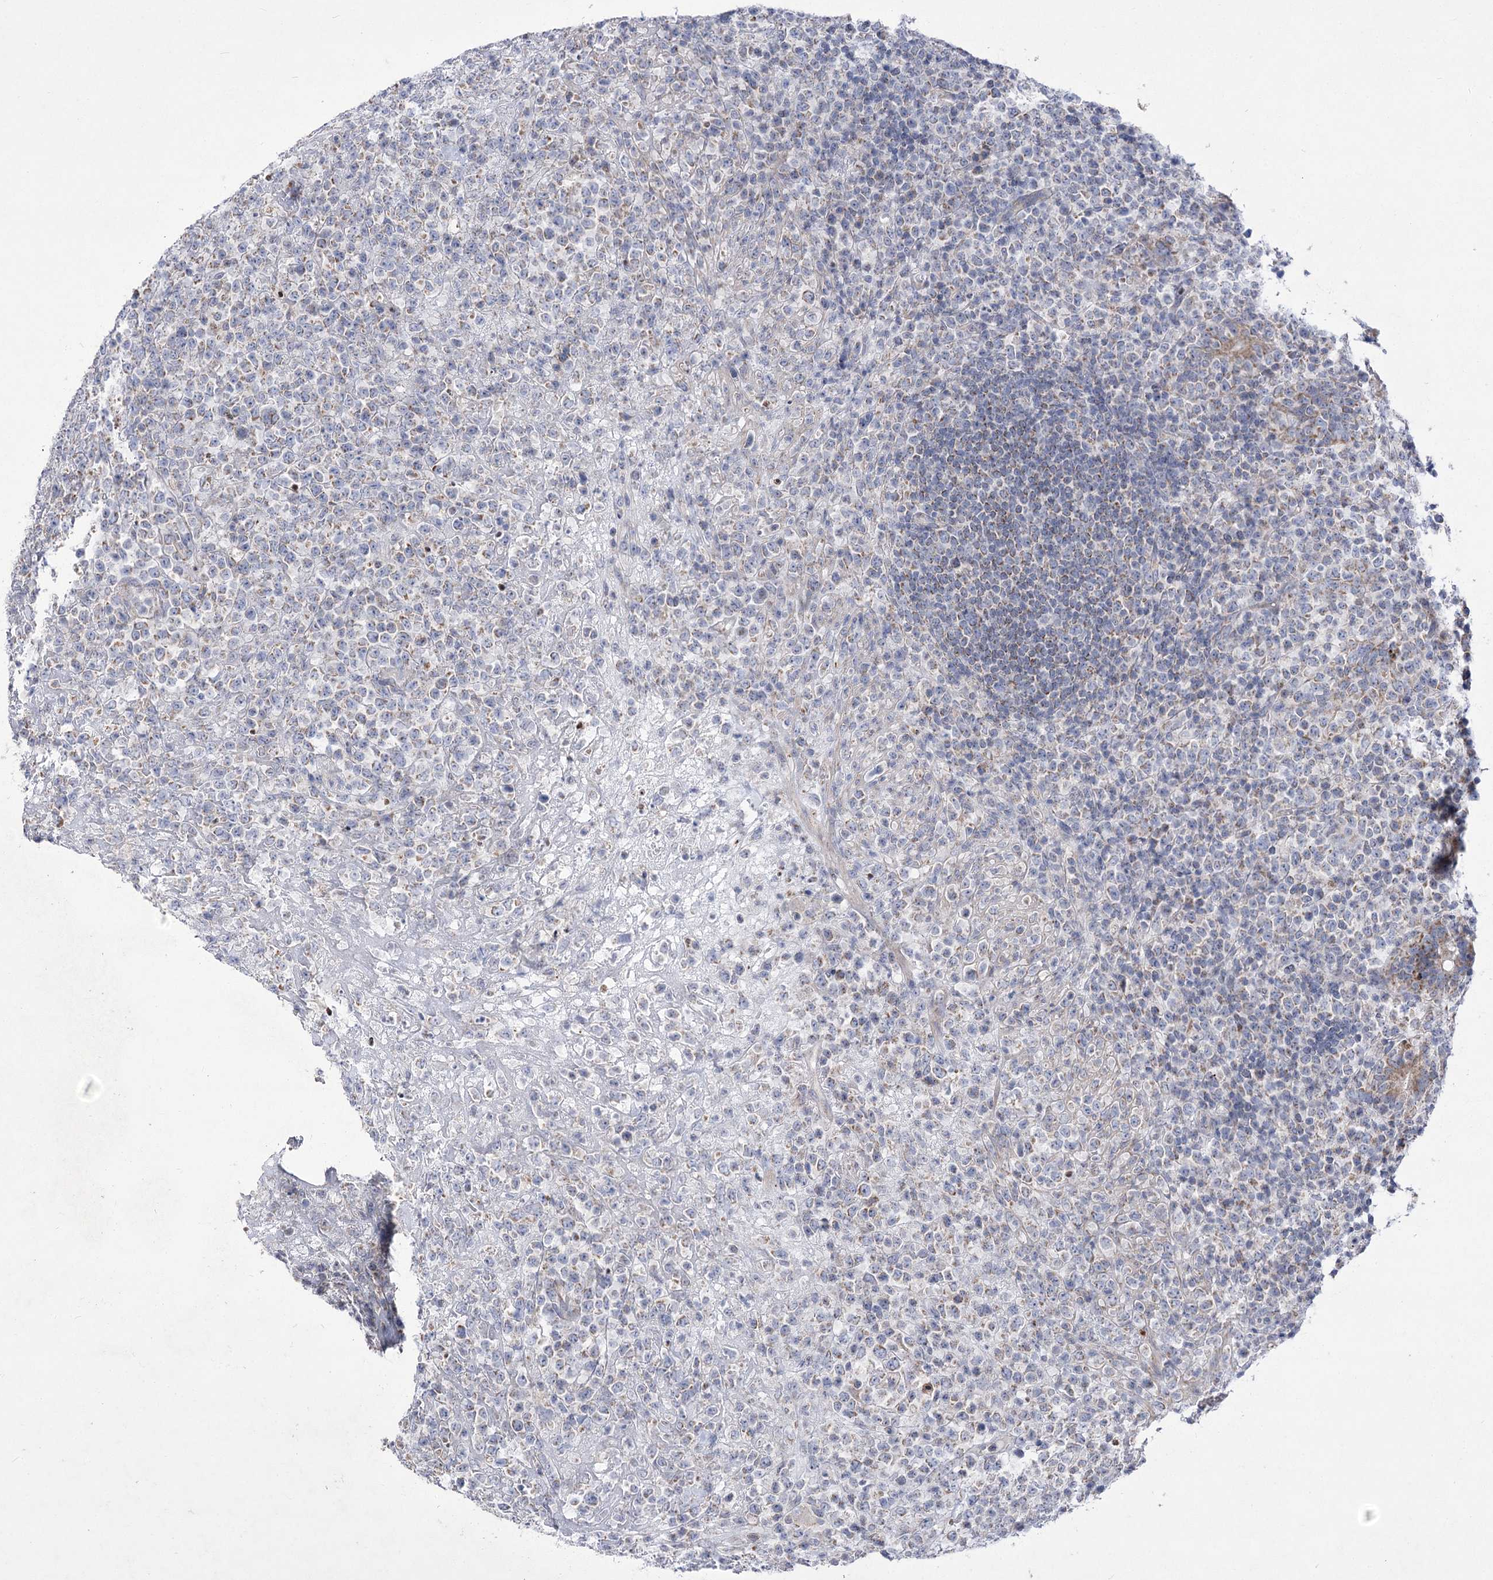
{"staining": {"intensity": "weak", "quantity": "<25%", "location": "cytoplasmic/membranous"}, "tissue": "lymphoma", "cell_type": "Tumor cells", "image_type": "cancer", "snomed": [{"axis": "morphology", "description": "Malignant lymphoma, non-Hodgkin's type, High grade"}, {"axis": "topography", "description": "Colon"}], "caption": "High power microscopy image of an IHC image of malignant lymphoma, non-Hodgkin's type (high-grade), revealing no significant staining in tumor cells.", "gene": "PDHB", "patient": {"sex": "female", "age": 53}}